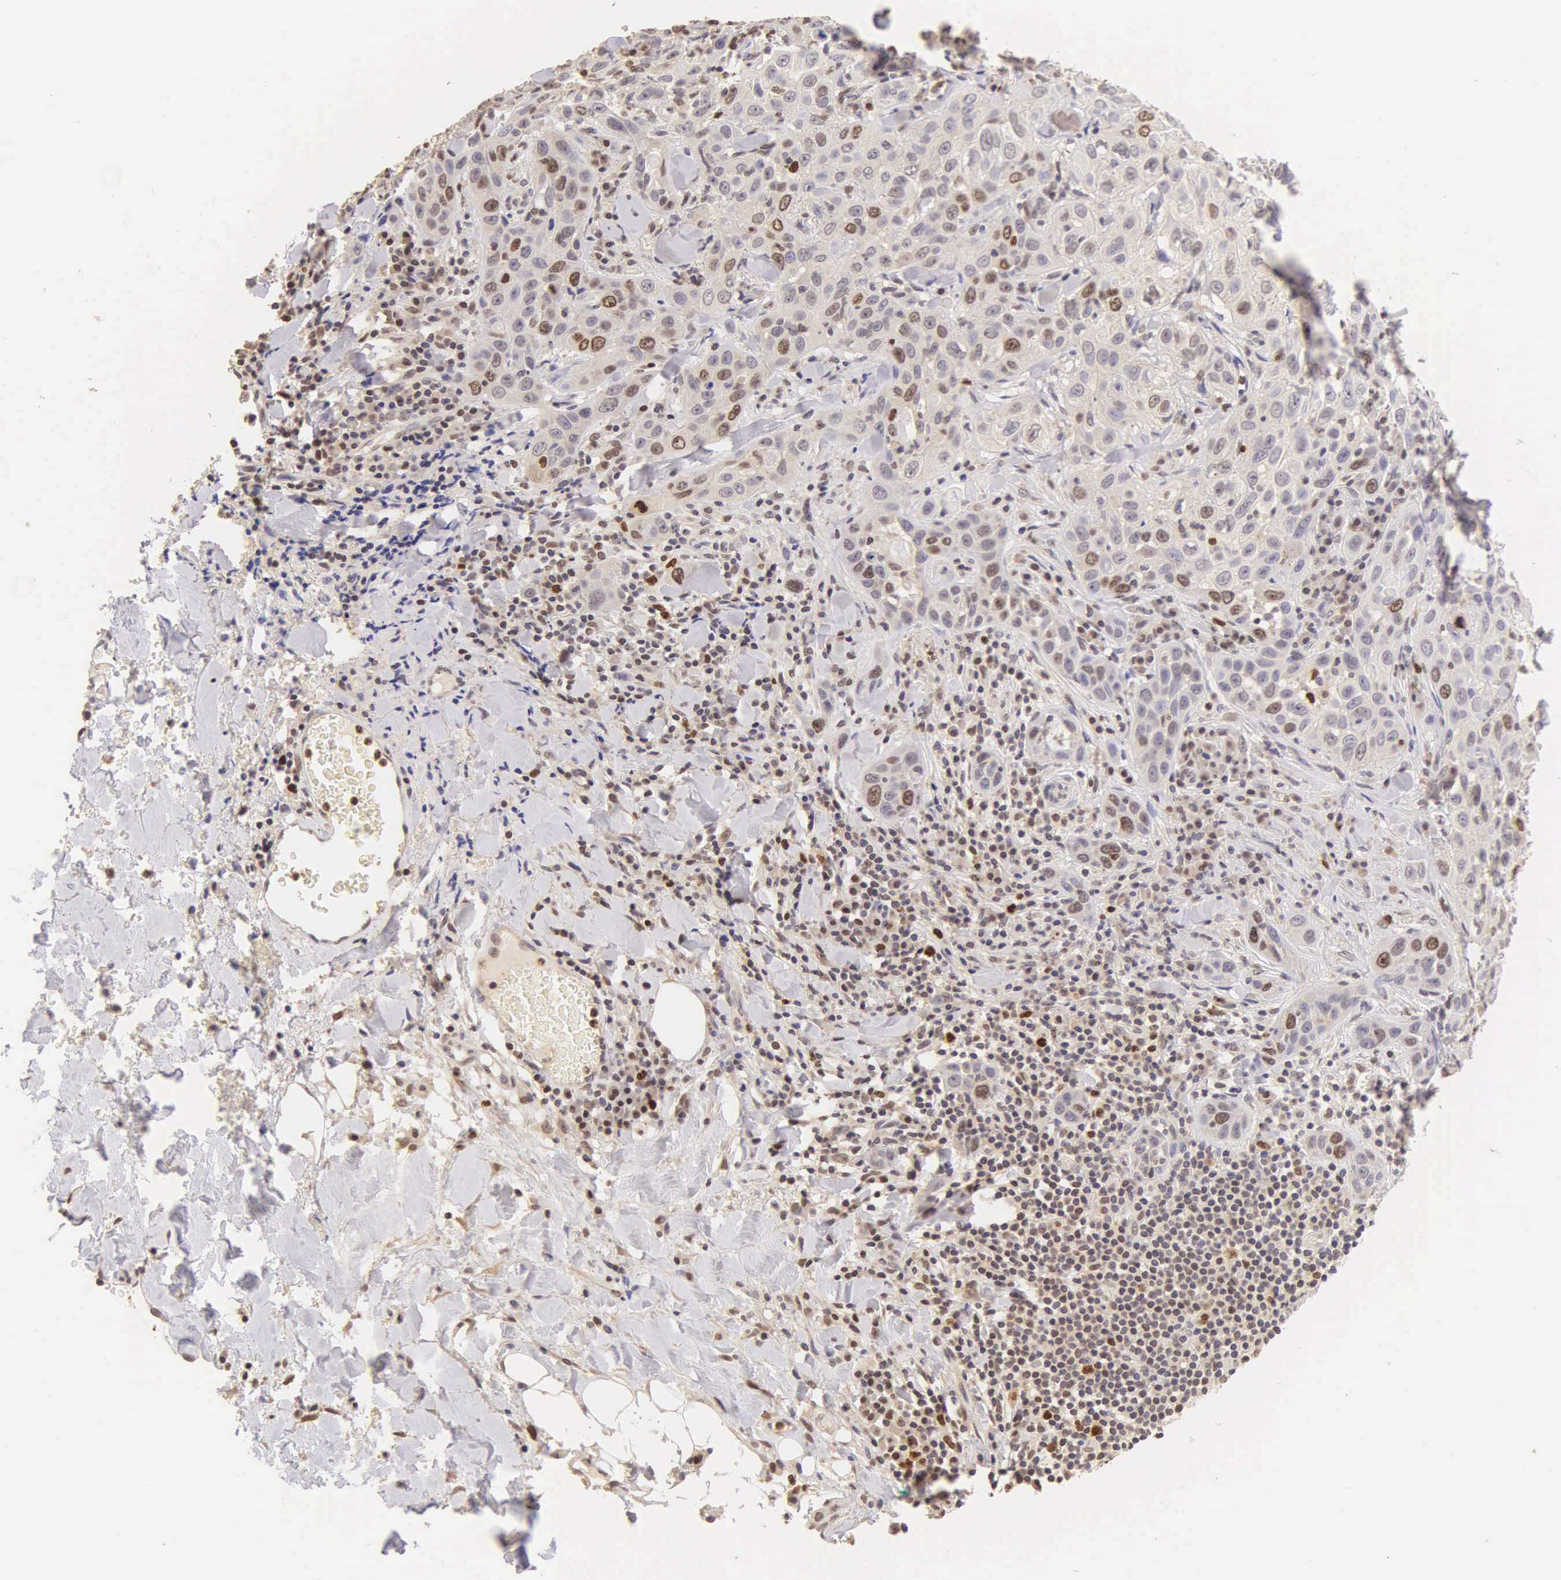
{"staining": {"intensity": "moderate", "quantity": "25%-75%", "location": "nuclear"}, "tissue": "skin cancer", "cell_type": "Tumor cells", "image_type": "cancer", "snomed": [{"axis": "morphology", "description": "Squamous cell carcinoma, NOS"}, {"axis": "topography", "description": "Skin"}], "caption": "Skin cancer stained for a protein (brown) exhibits moderate nuclear positive expression in approximately 25%-75% of tumor cells.", "gene": "MKI67", "patient": {"sex": "male", "age": 84}}